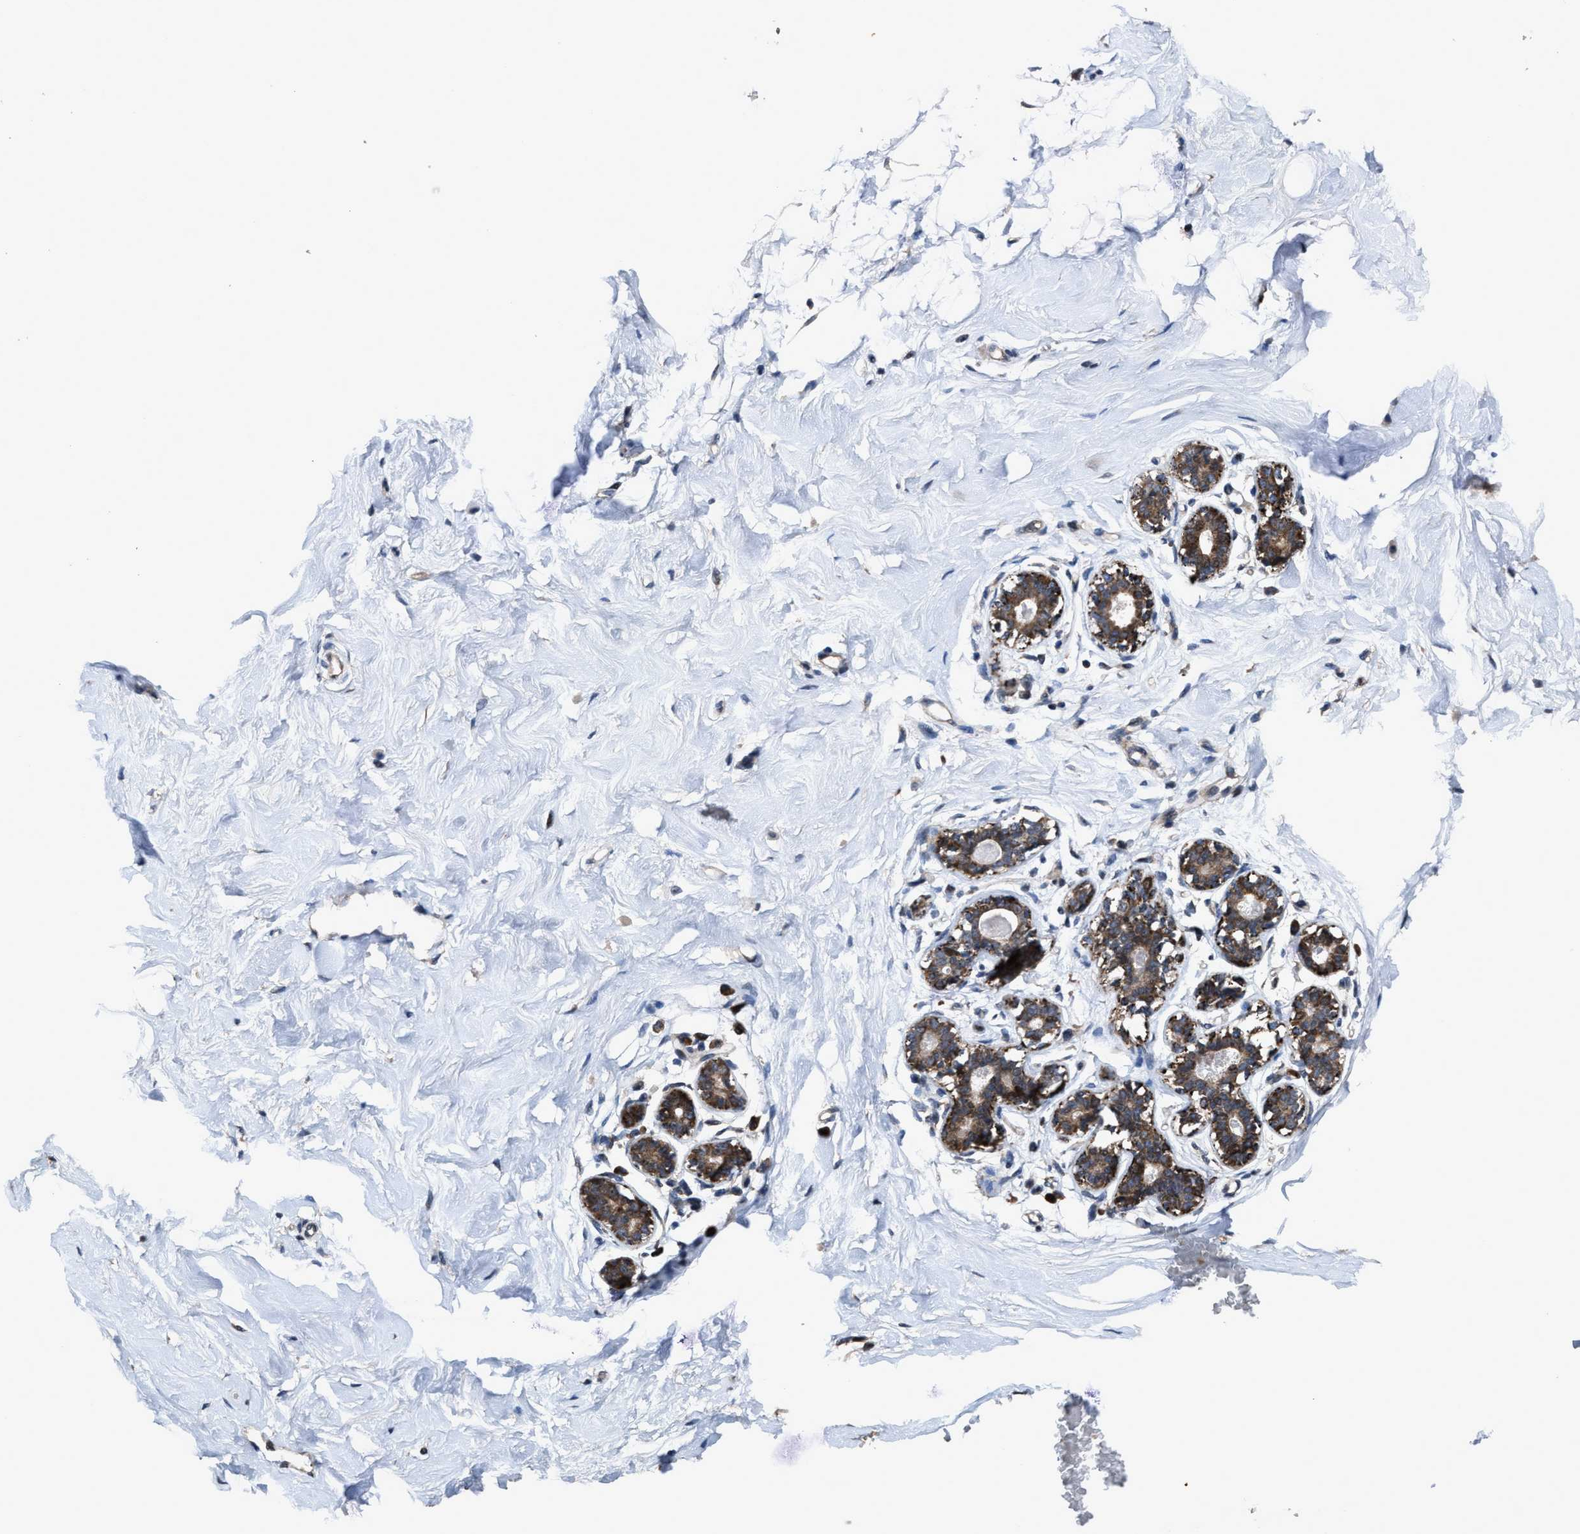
{"staining": {"intensity": "weak", "quantity": ">75%", "location": "cytoplasmic/membranous"}, "tissue": "breast", "cell_type": "Adipocytes", "image_type": "normal", "snomed": [{"axis": "morphology", "description": "Normal tissue, NOS"}, {"axis": "topography", "description": "Breast"}], "caption": "DAB (3,3'-diaminobenzidine) immunohistochemical staining of normal human breast shows weak cytoplasmic/membranous protein positivity in about >75% of adipocytes.", "gene": "HAUS6", "patient": {"sex": "female", "age": 23}}